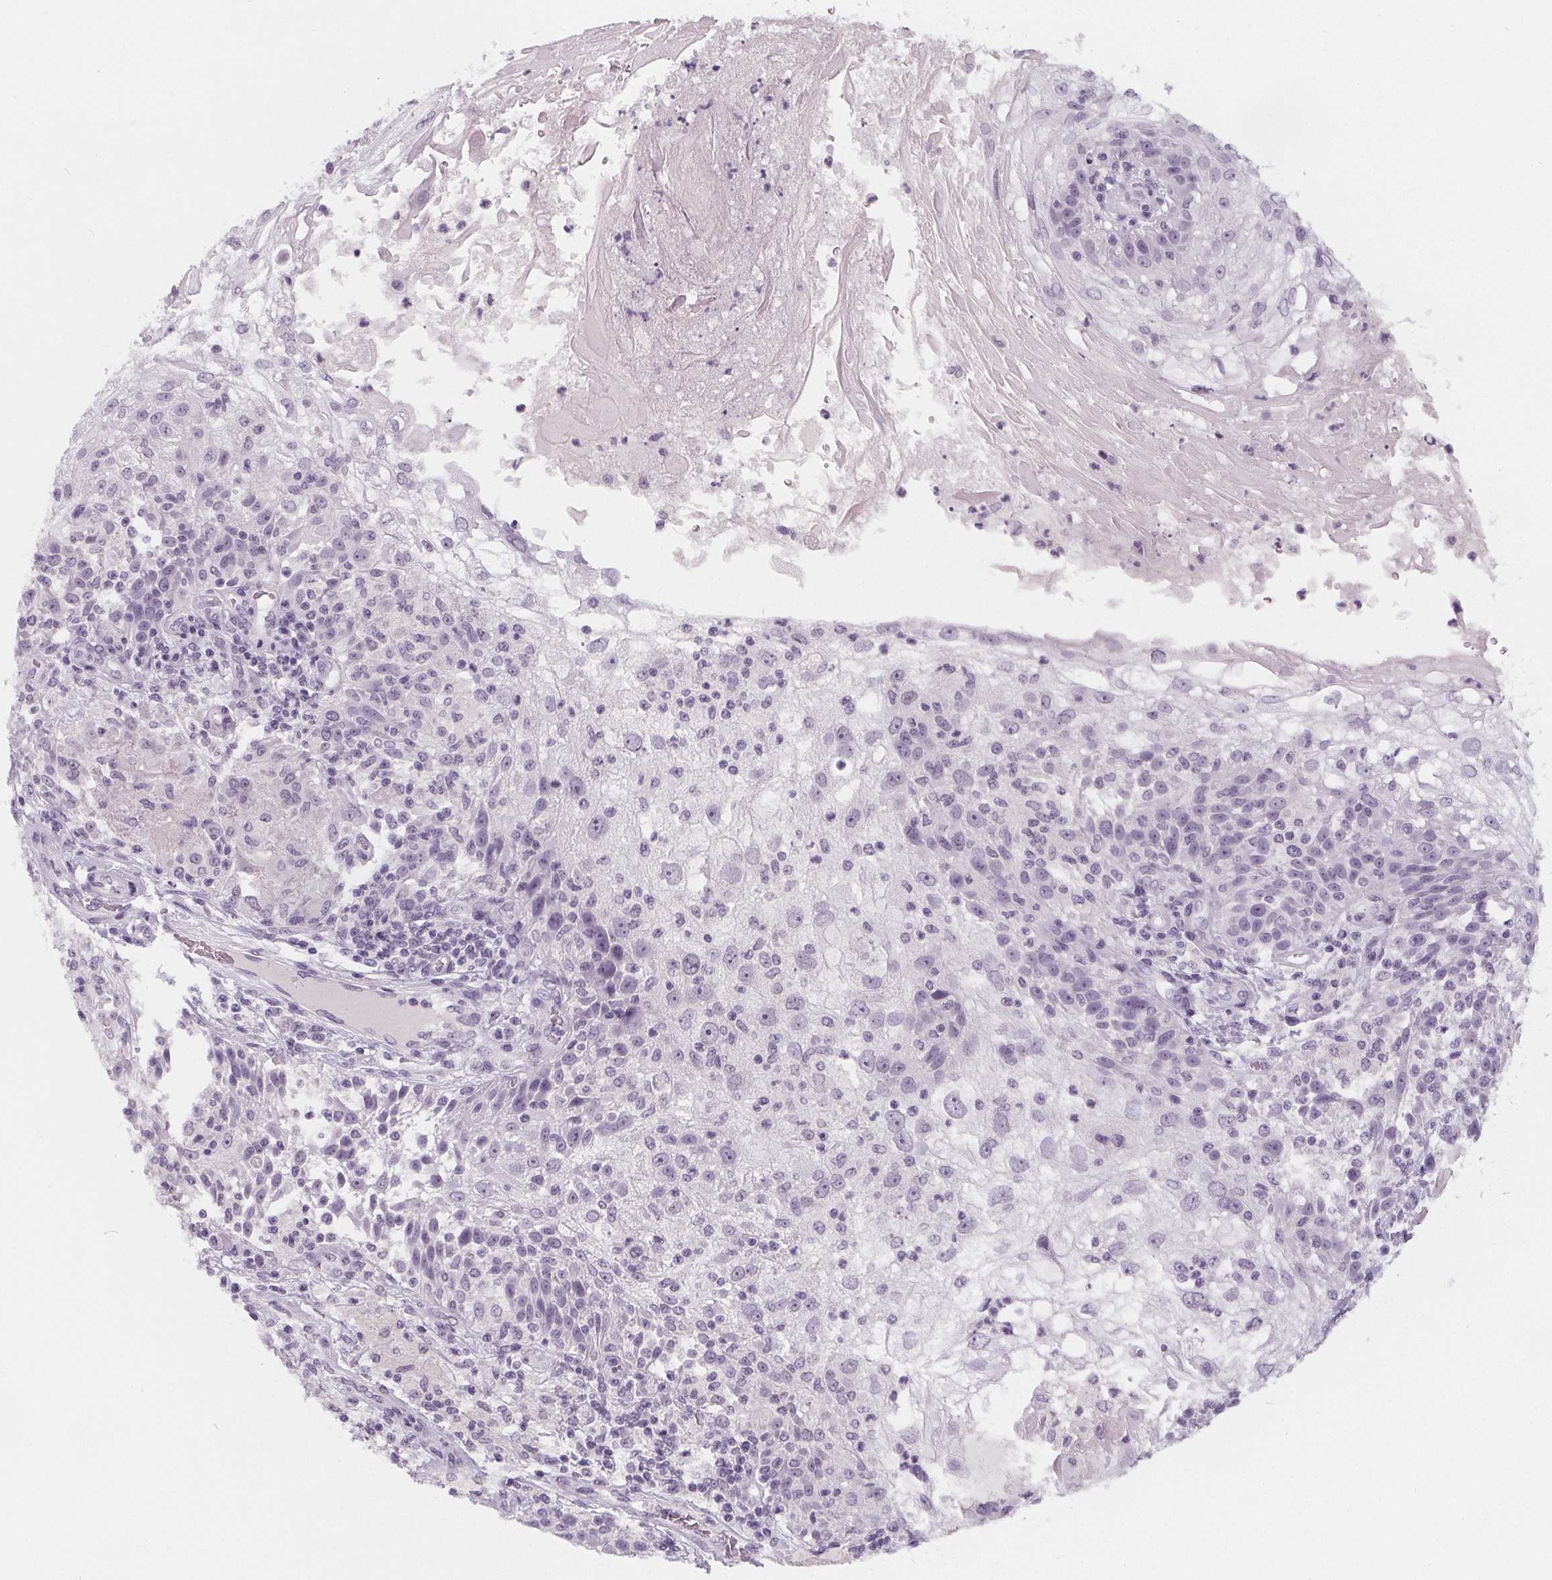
{"staining": {"intensity": "negative", "quantity": "none", "location": "none"}, "tissue": "skin cancer", "cell_type": "Tumor cells", "image_type": "cancer", "snomed": [{"axis": "morphology", "description": "Normal tissue, NOS"}, {"axis": "morphology", "description": "Squamous cell carcinoma, NOS"}, {"axis": "topography", "description": "Skin"}], "caption": "Micrograph shows no protein expression in tumor cells of skin cancer tissue.", "gene": "DBX2", "patient": {"sex": "female", "age": 83}}